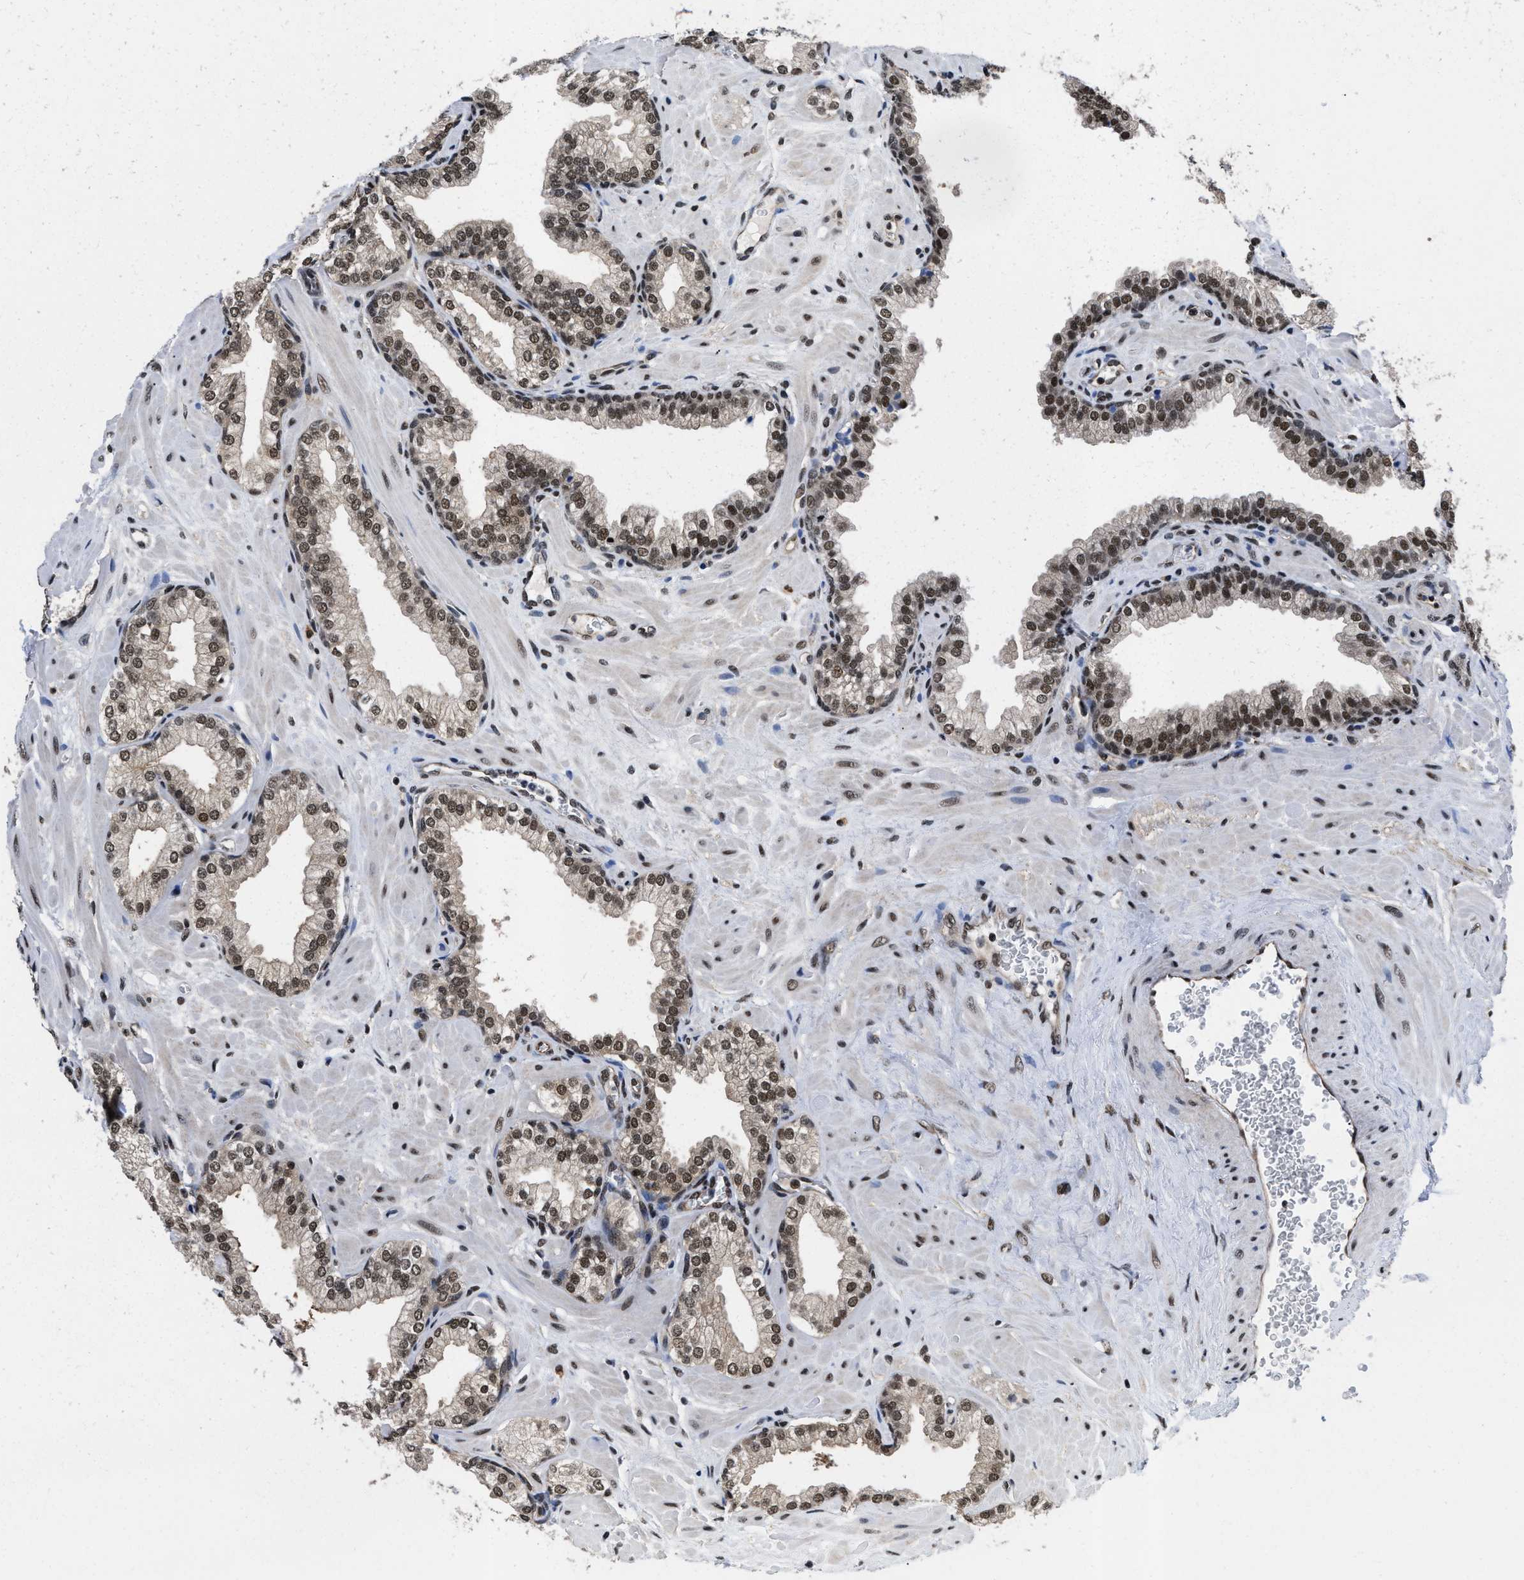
{"staining": {"intensity": "strong", "quantity": ">75%", "location": "nuclear"}, "tissue": "prostate", "cell_type": "Glandular cells", "image_type": "normal", "snomed": [{"axis": "morphology", "description": "Normal tissue, NOS"}, {"axis": "morphology", "description": "Urothelial carcinoma, Low grade"}, {"axis": "topography", "description": "Urinary bladder"}, {"axis": "topography", "description": "Prostate"}], "caption": "Normal prostate was stained to show a protein in brown. There is high levels of strong nuclear staining in about >75% of glandular cells. (DAB IHC with brightfield microscopy, high magnification).", "gene": "SAFB", "patient": {"sex": "male", "age": 60}}